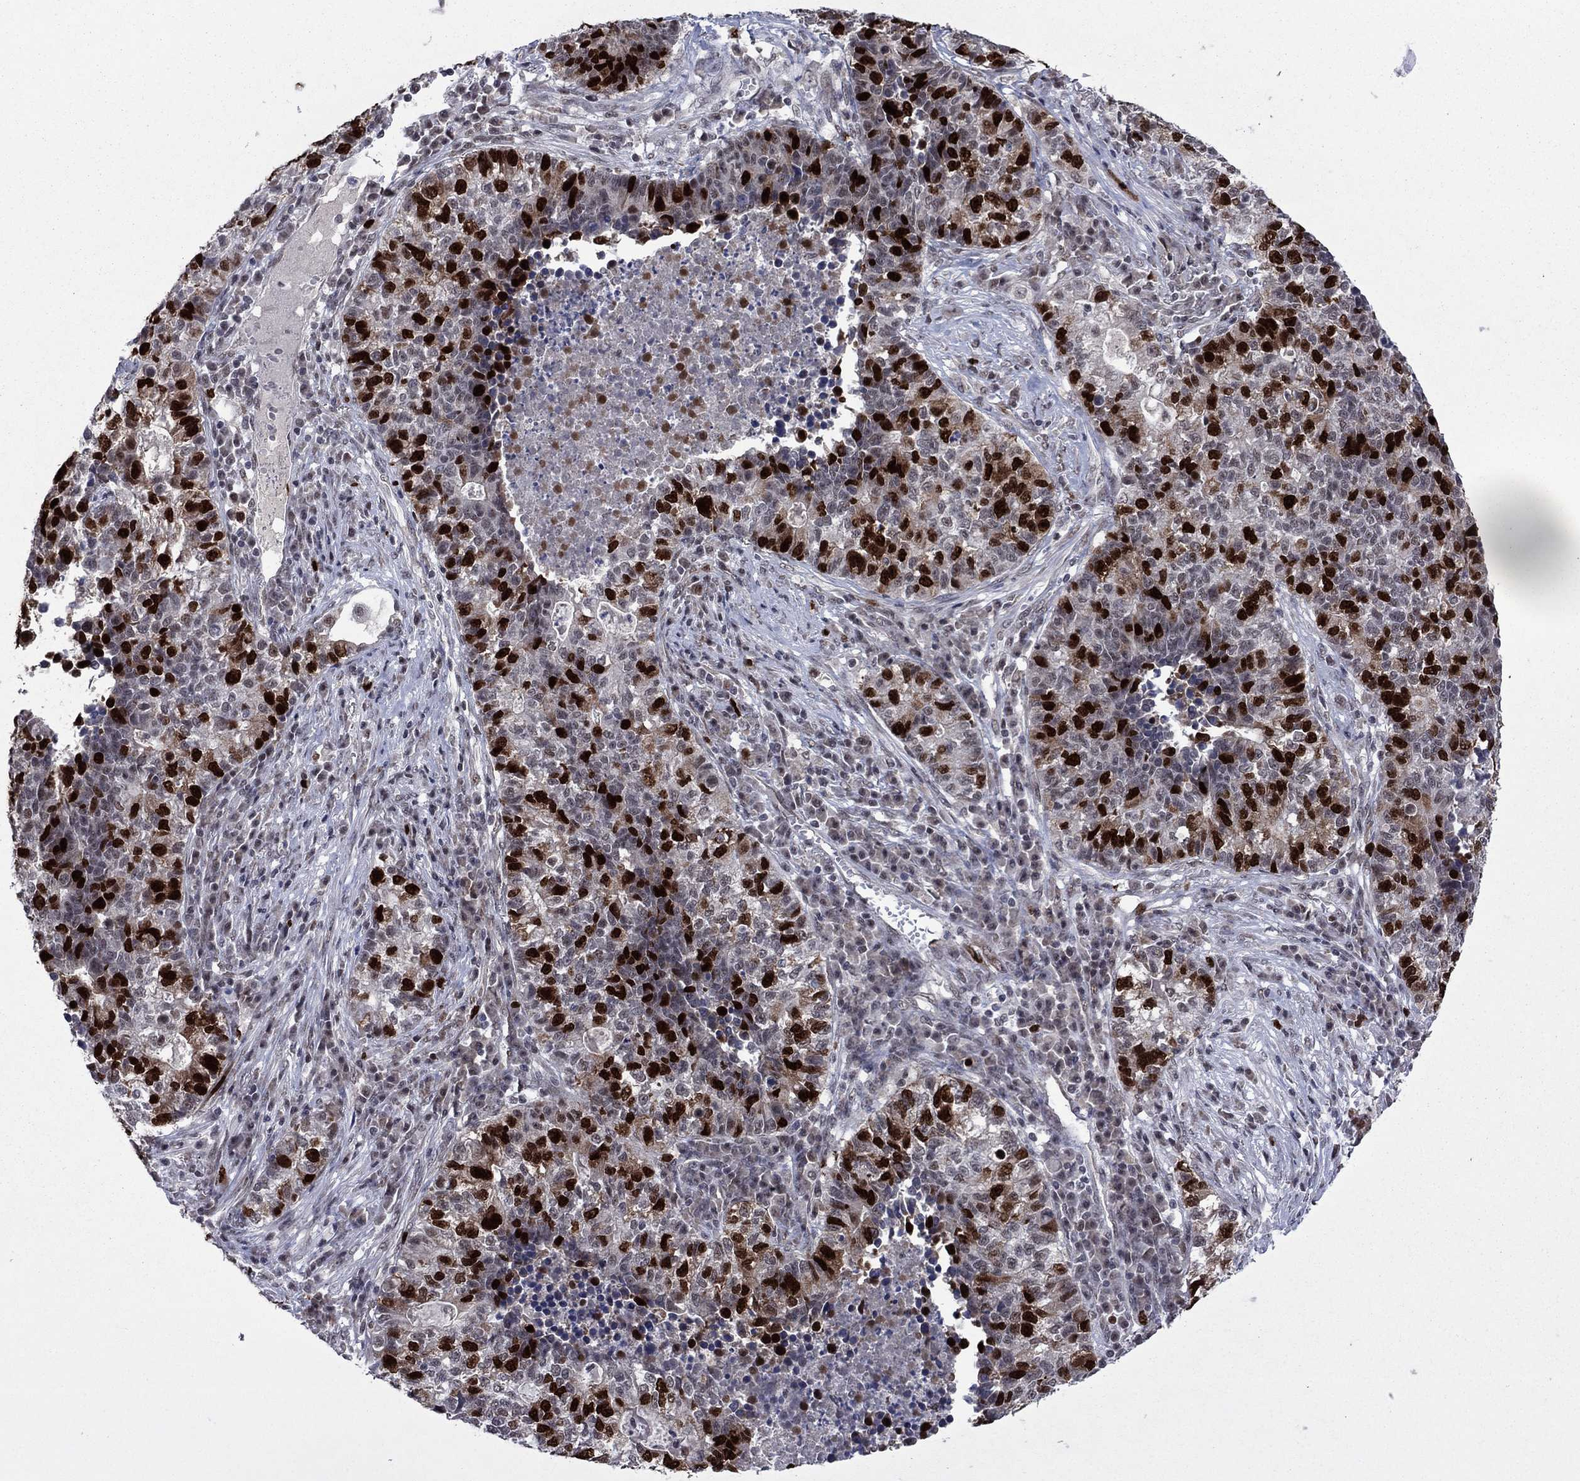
{"staining": {"intensity": "strong", "quantity": "25%-75%", "location": "nuclear"}, "tissue": "lung cancer", "cell_type": "Tumor cells", "image_type": "cancer", "snomed": [{"axis": "morphology", "description": "Adenocarcinoma, NOS"}, {"axis": "topography", "description": "Lung"}], "caption": "Immunohistochemistry photomicrograph of neoplastic tissue: human adenocarcinoma (lung) stained using IHC displays high levels of strong protein expression localized specifically in the nuclear of tumor cells, appearing as a nuclear brown color.", "gene": "CDCA5", "patient": {"sex": "male", "age": 57}}